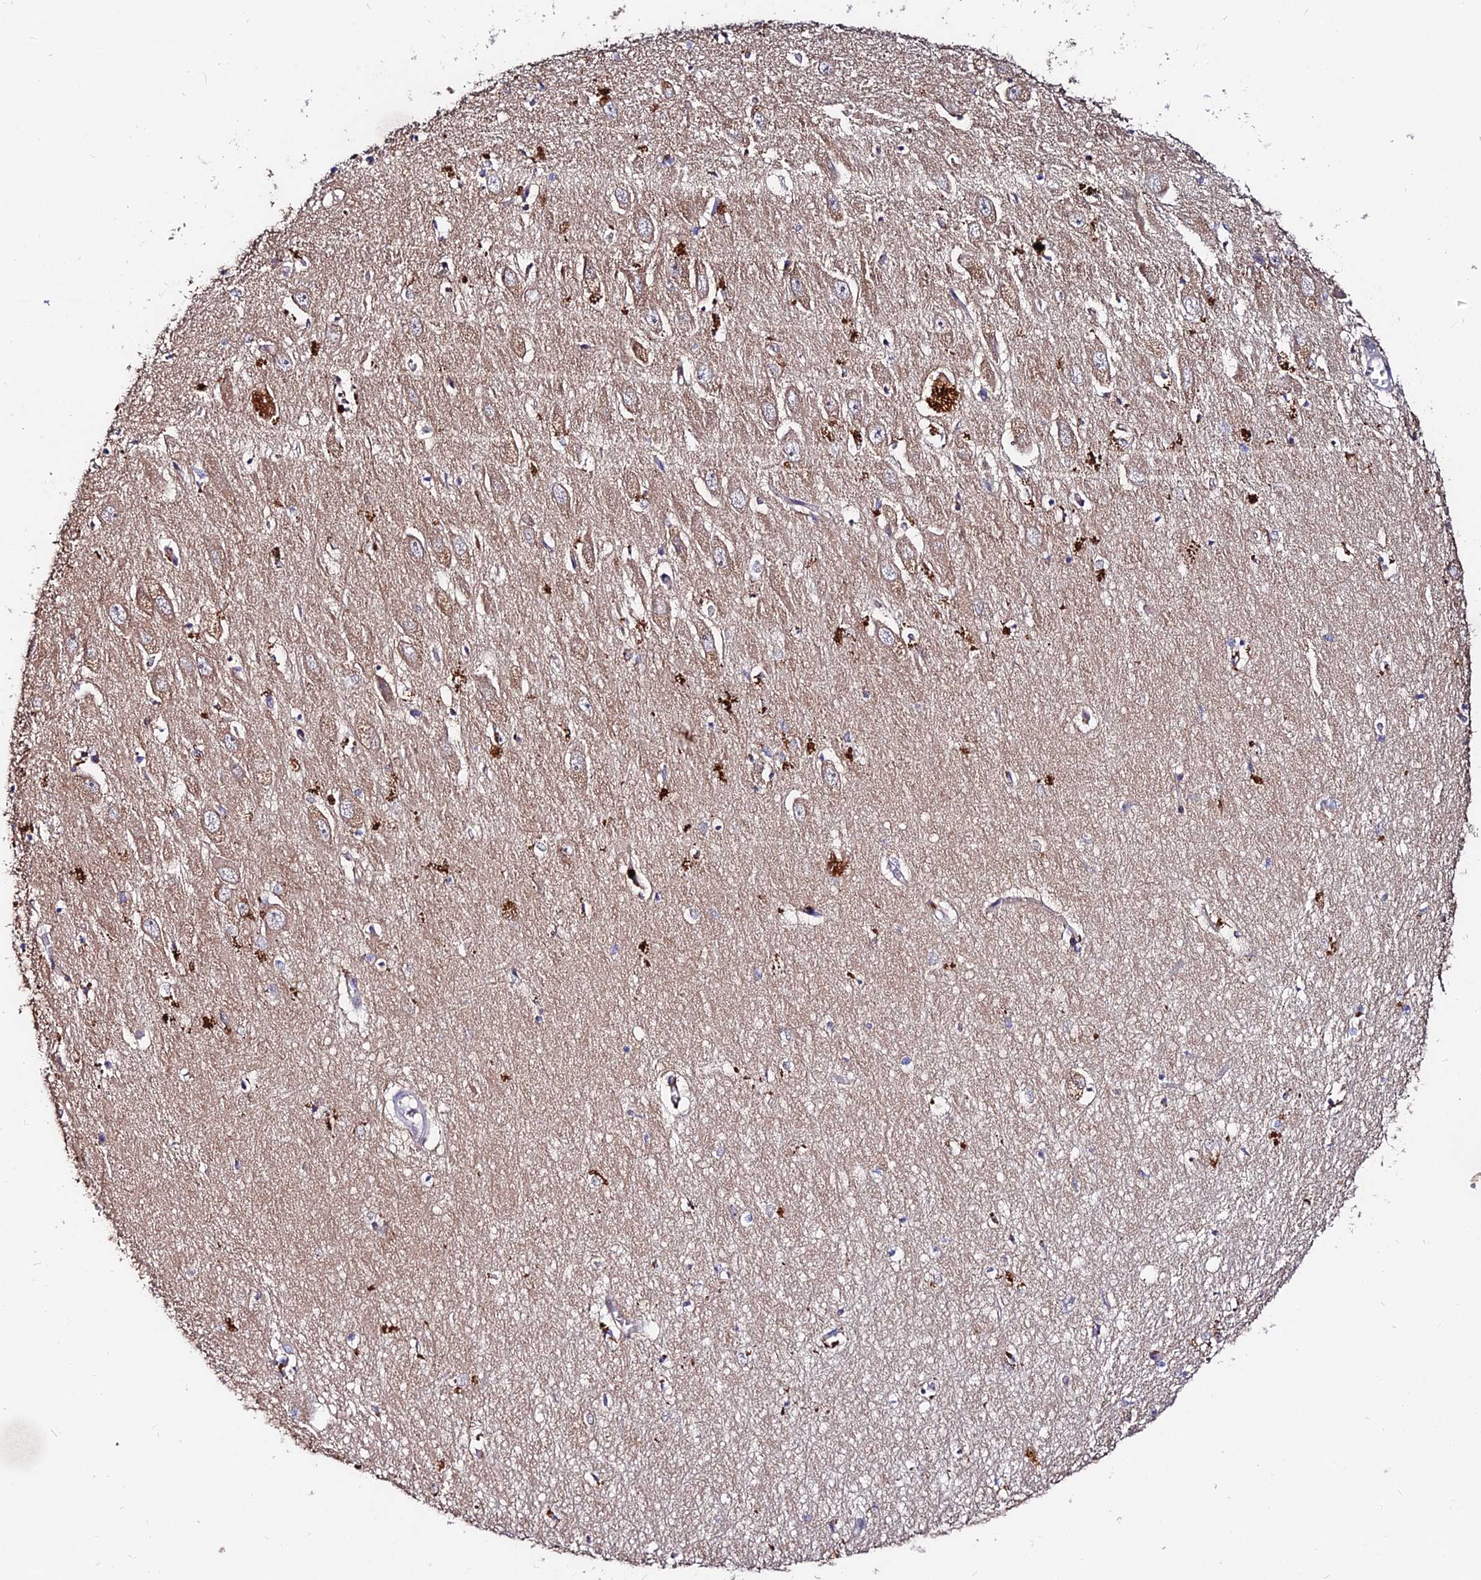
{"staining": {"intensity": "negative", "quantity": "none", "location": "none"}, "tissue": "hippocampus", "cell_type": "Glial cells", "image_type": "normal", "snomed": [{"axis": "morphology", "description": "Normal tissue, NOS"}, {"axis": "topography", "description": "Hippocampus"}], "caption": "High power microscopy micrograph of an immunohistochemistry photomicrograph of normal hippocampus, revealing no significant expression in glial cells.", "gene": "ACTR5", "patient": {"sex": "female", "age": 64}}